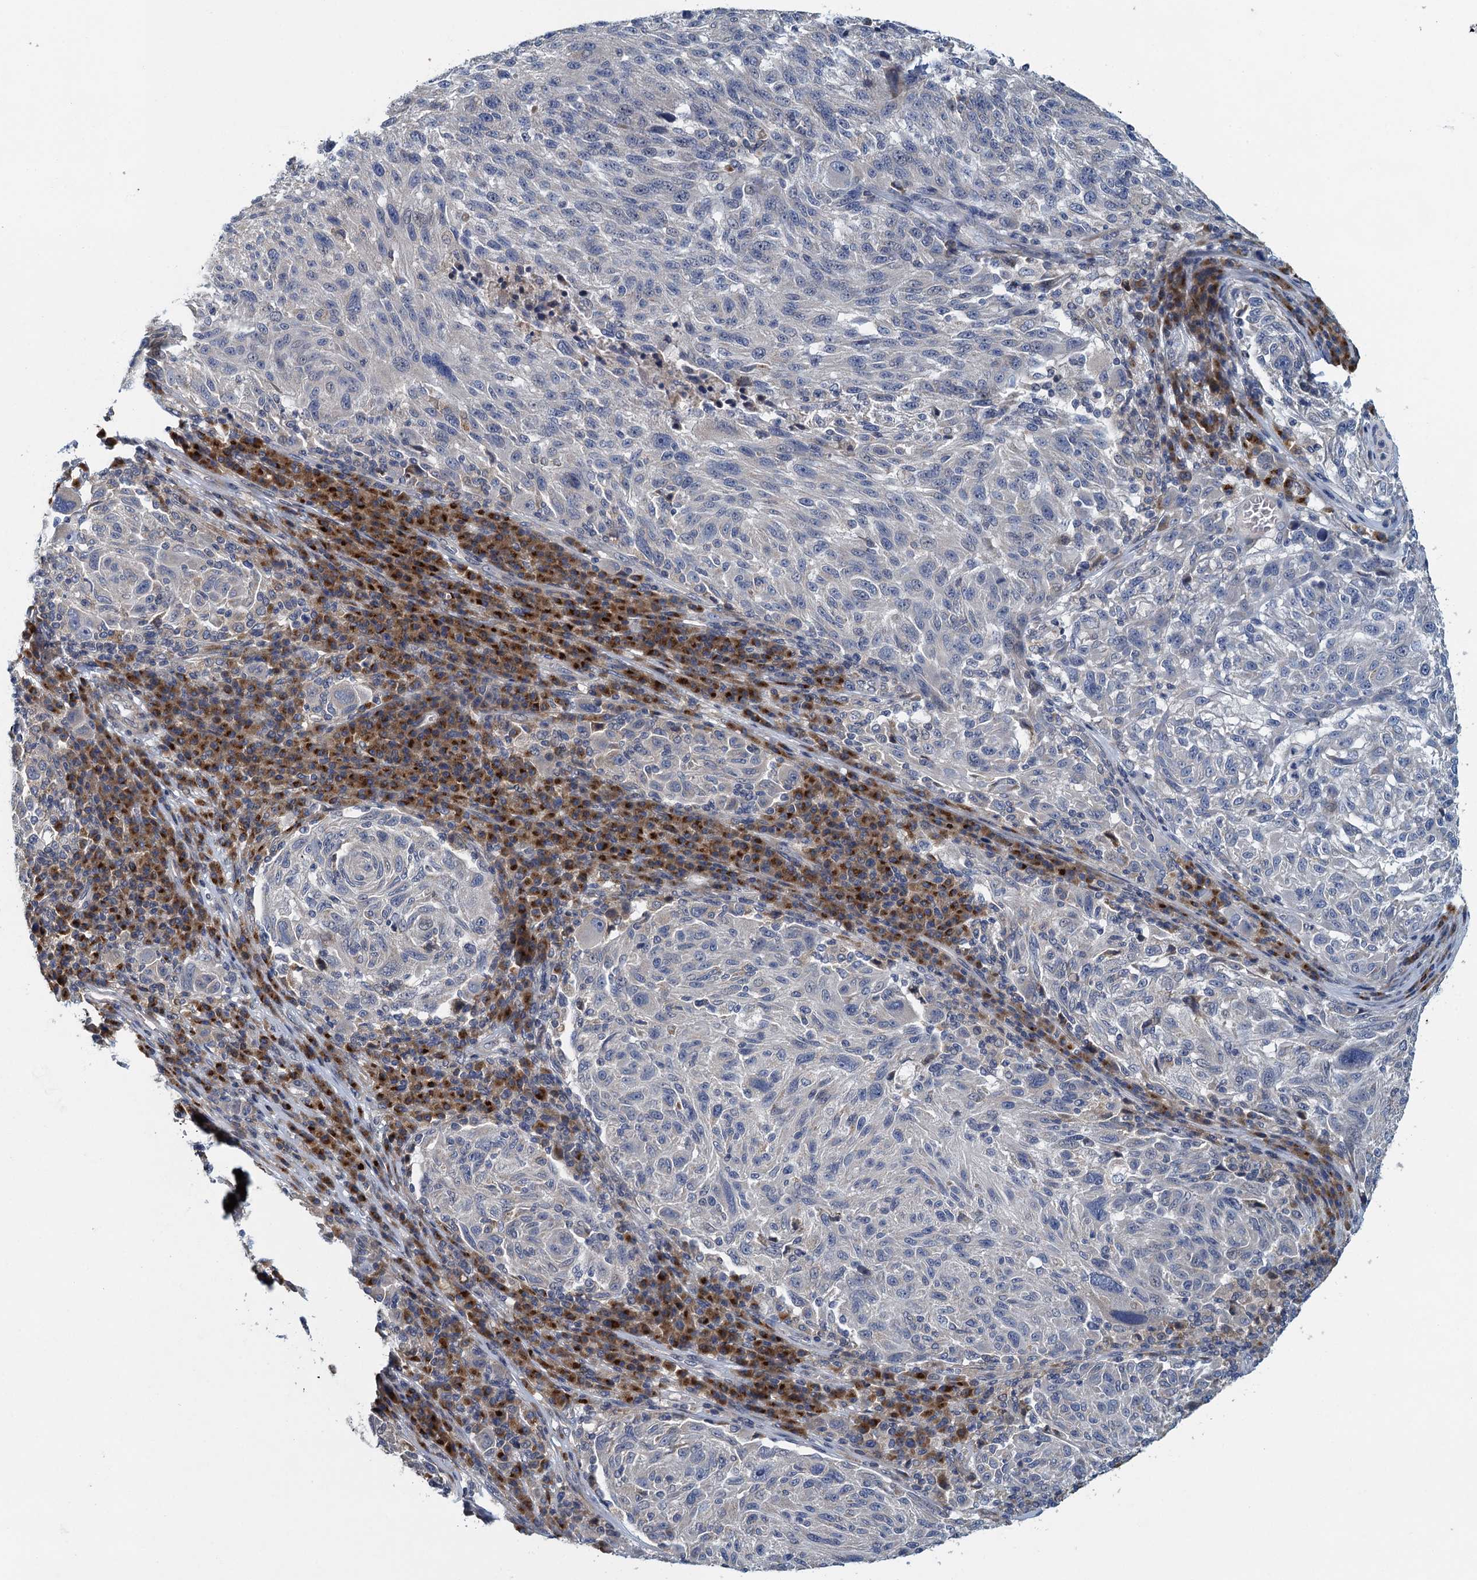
{"staining": {"intensity": "negative", "quantity": "none", "location": "none"}, "tissue": "melanoma", "cell_type": "Tumor cells", "image_type": "cancer", "snomed": [{"axis": "morphology", "description": "Malignant melanoma, NOS"}, {"axis": "topography", "description": "Skin"}], "caption": "Immunohistochemistry of human melanoma displays no expression in tumor cells.", "gene": "ALG2", "patient": {"sex": "male", "age": 53}}